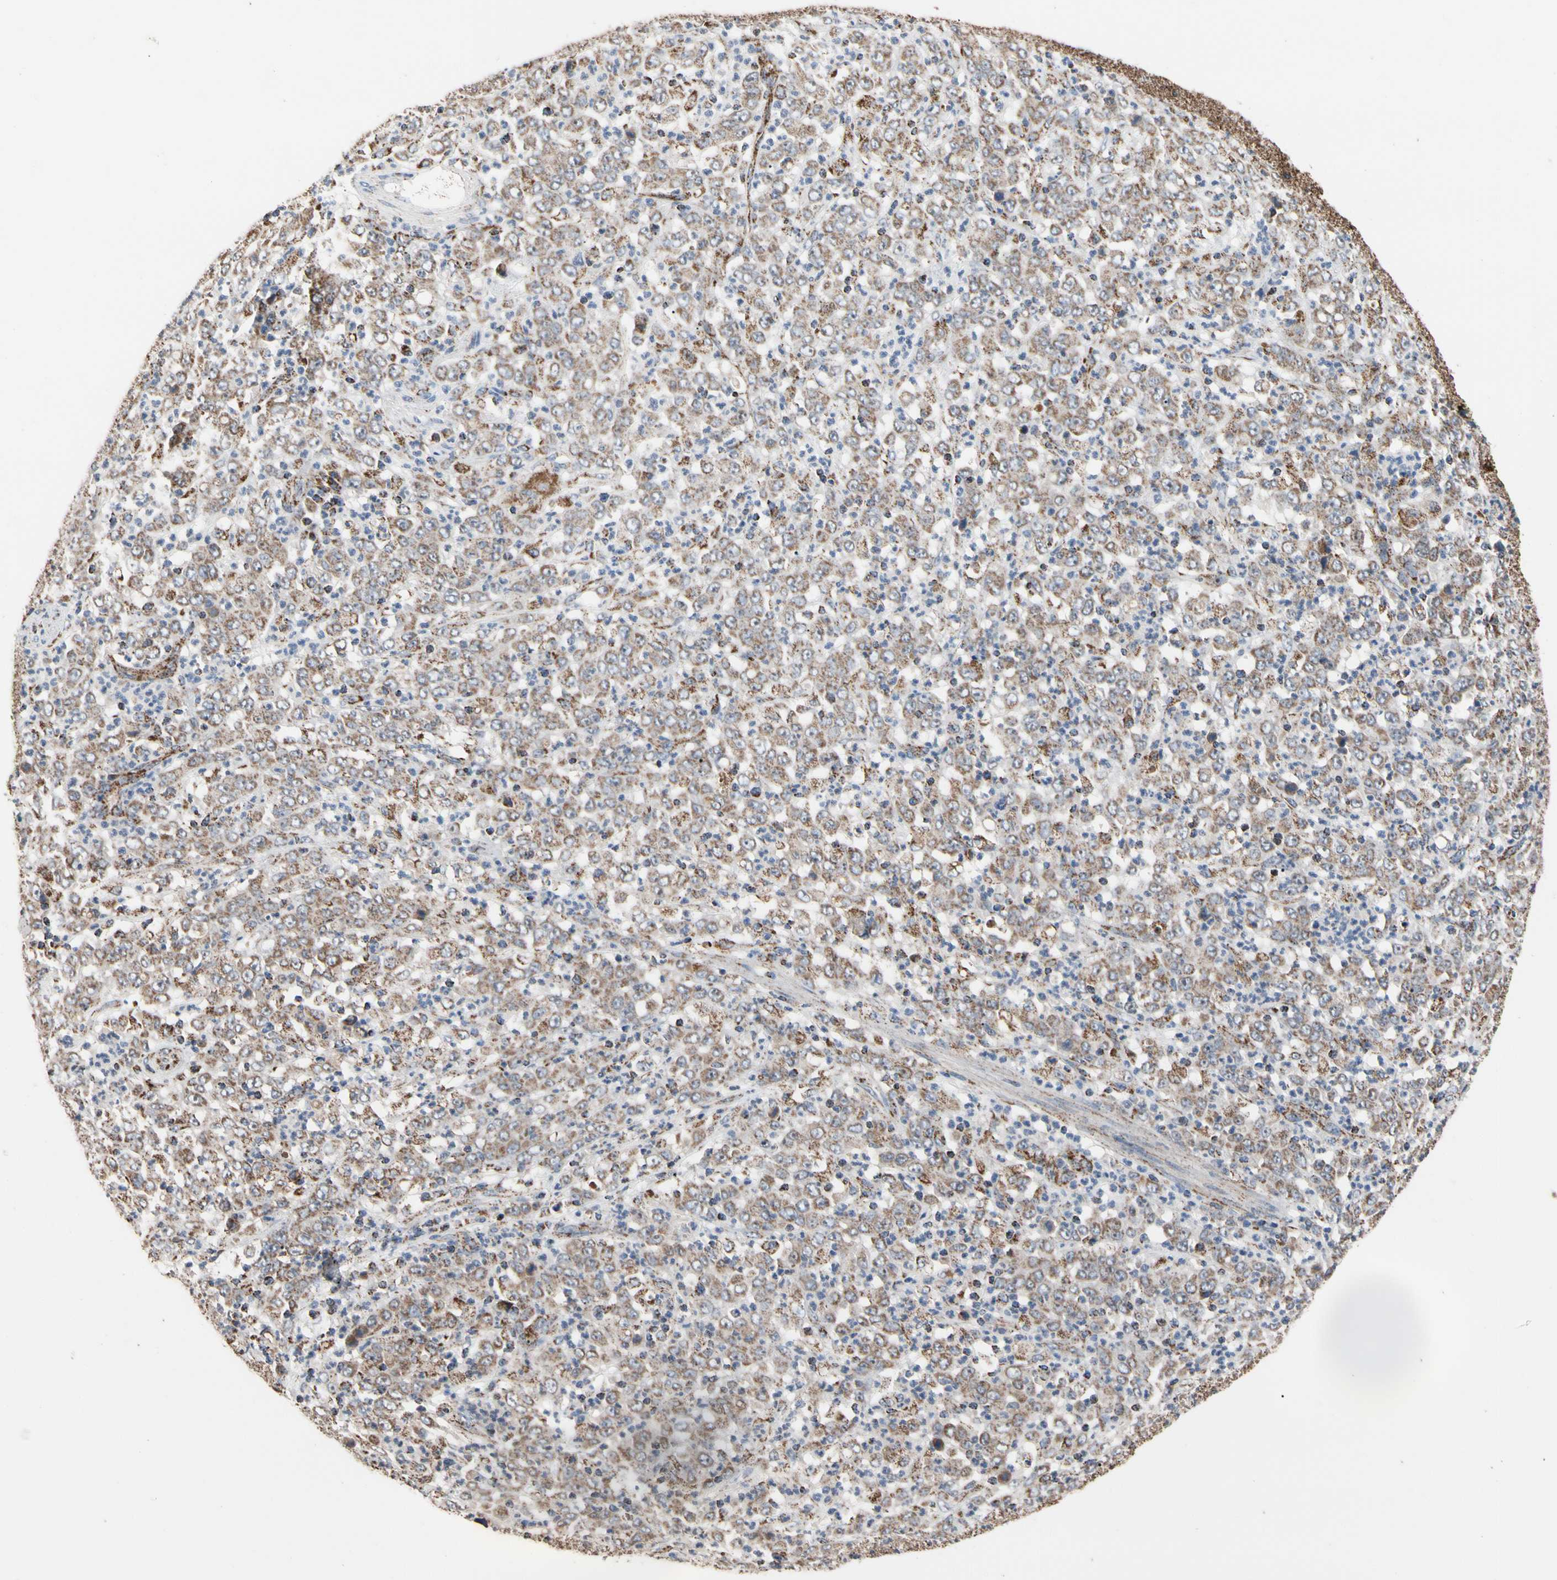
{"staining": {"intensity": "moderate", "quantity": ">75%", "location": "cytoplasmic/membranous"}, "tissue": "stomach cancer", "cell_type": "Tumor cells", "image_type": "cancer", "snomed": [{"axis": "morphology", "description": "Adenocarcinoma, NOS"}, {"axis": "topography", "description": "Stomach, lower"}], "caption": "Stomach cancer (adenocarcinoma) stained for a protein (brown) shows moderate cytoplasmic/membranous positive positivity in approximately >75% of tumor cells.", "gene": "FAM110B", "patient": {"sex": "female", "age": 71}}